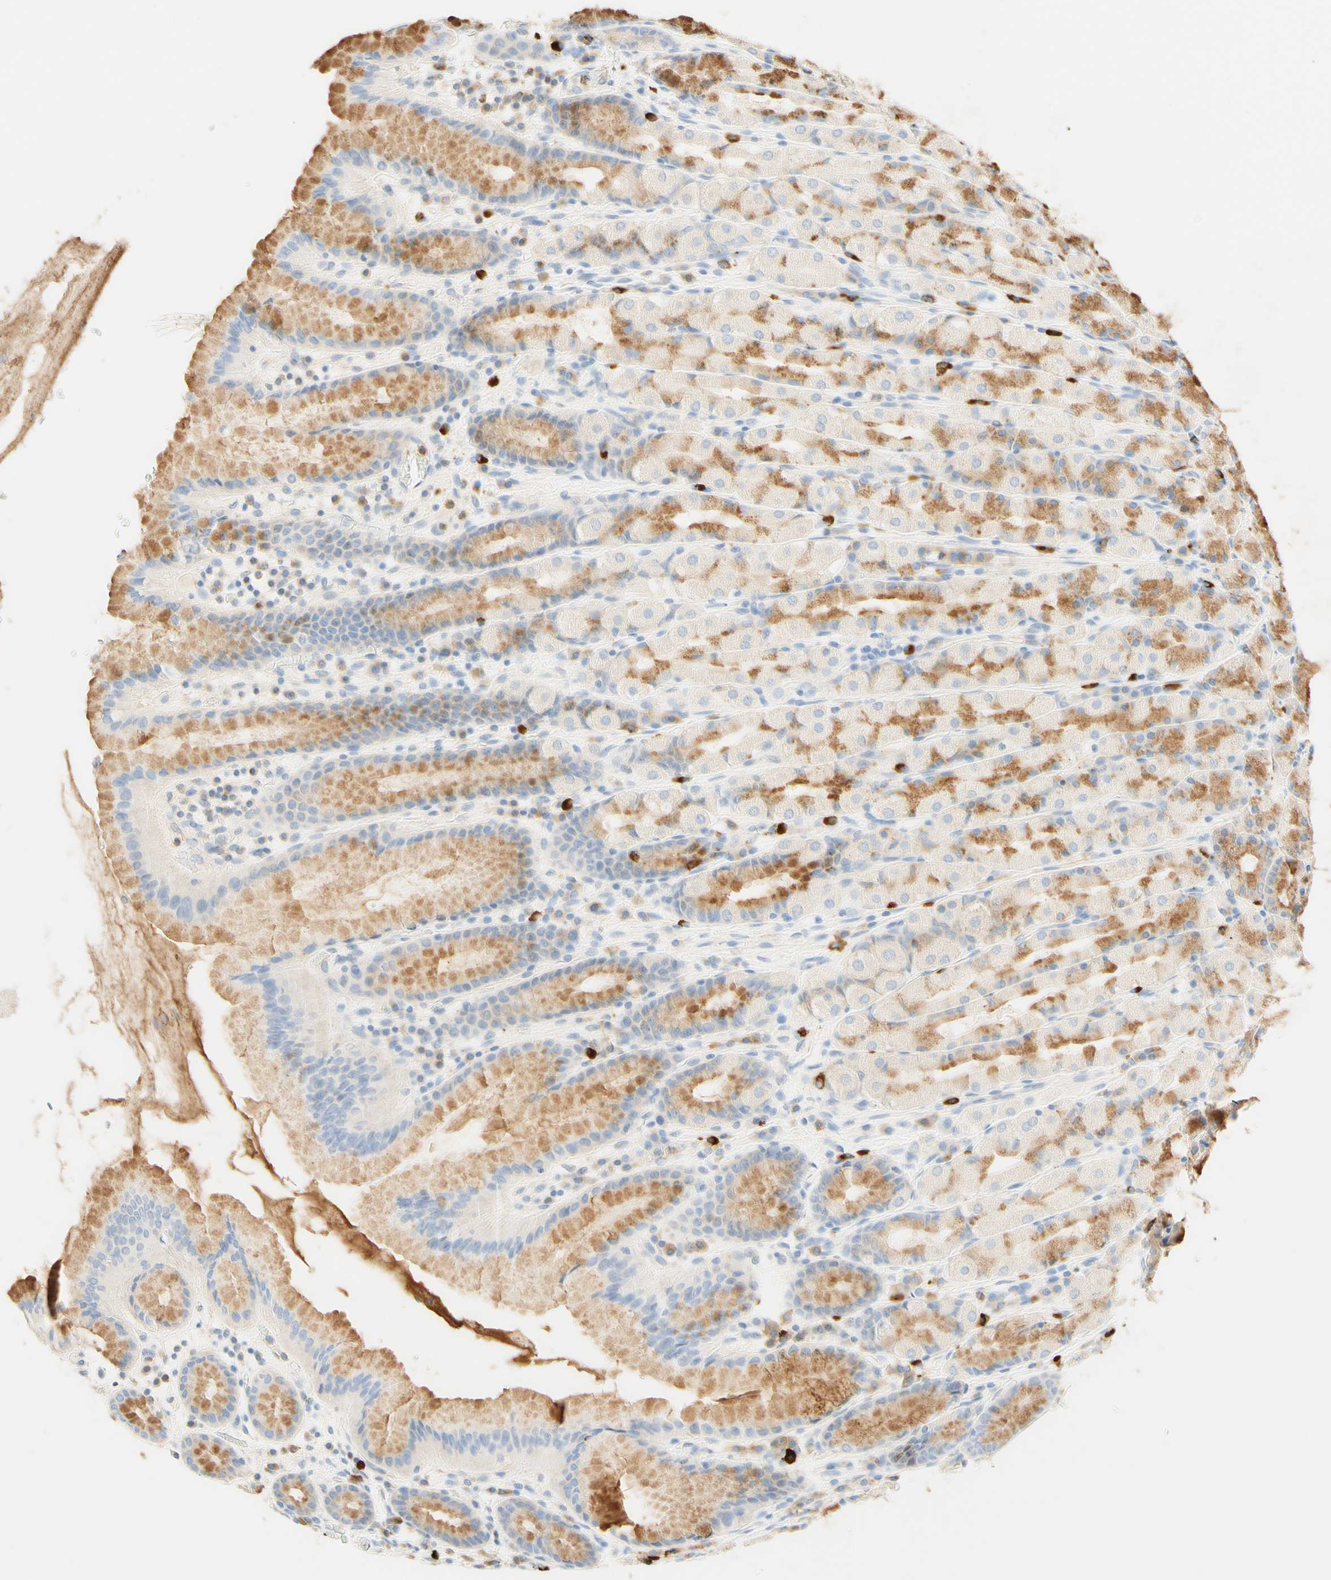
{"staining": {"intensity": "moderate", "quantity": "25%-75%", "location": "cytoplasmic/membranous"}, "tissue": "stomach", "cell_type": "Glandular cells", "image_type": "normal", "snomed": [{"axis": "morphology", "description": "Normal tissue, NOS"}, {"axis": "topography", "description": "Stomach, upper"}], "caption": "This image demonstrates immunohistochemistry staining of benign human stomach, with medium moderate cytoplasmic/membranous staining in approximately 25%-75% of glandular cells.", "gene": "CD63", "patient": {"sex": "male", "age": 68}}